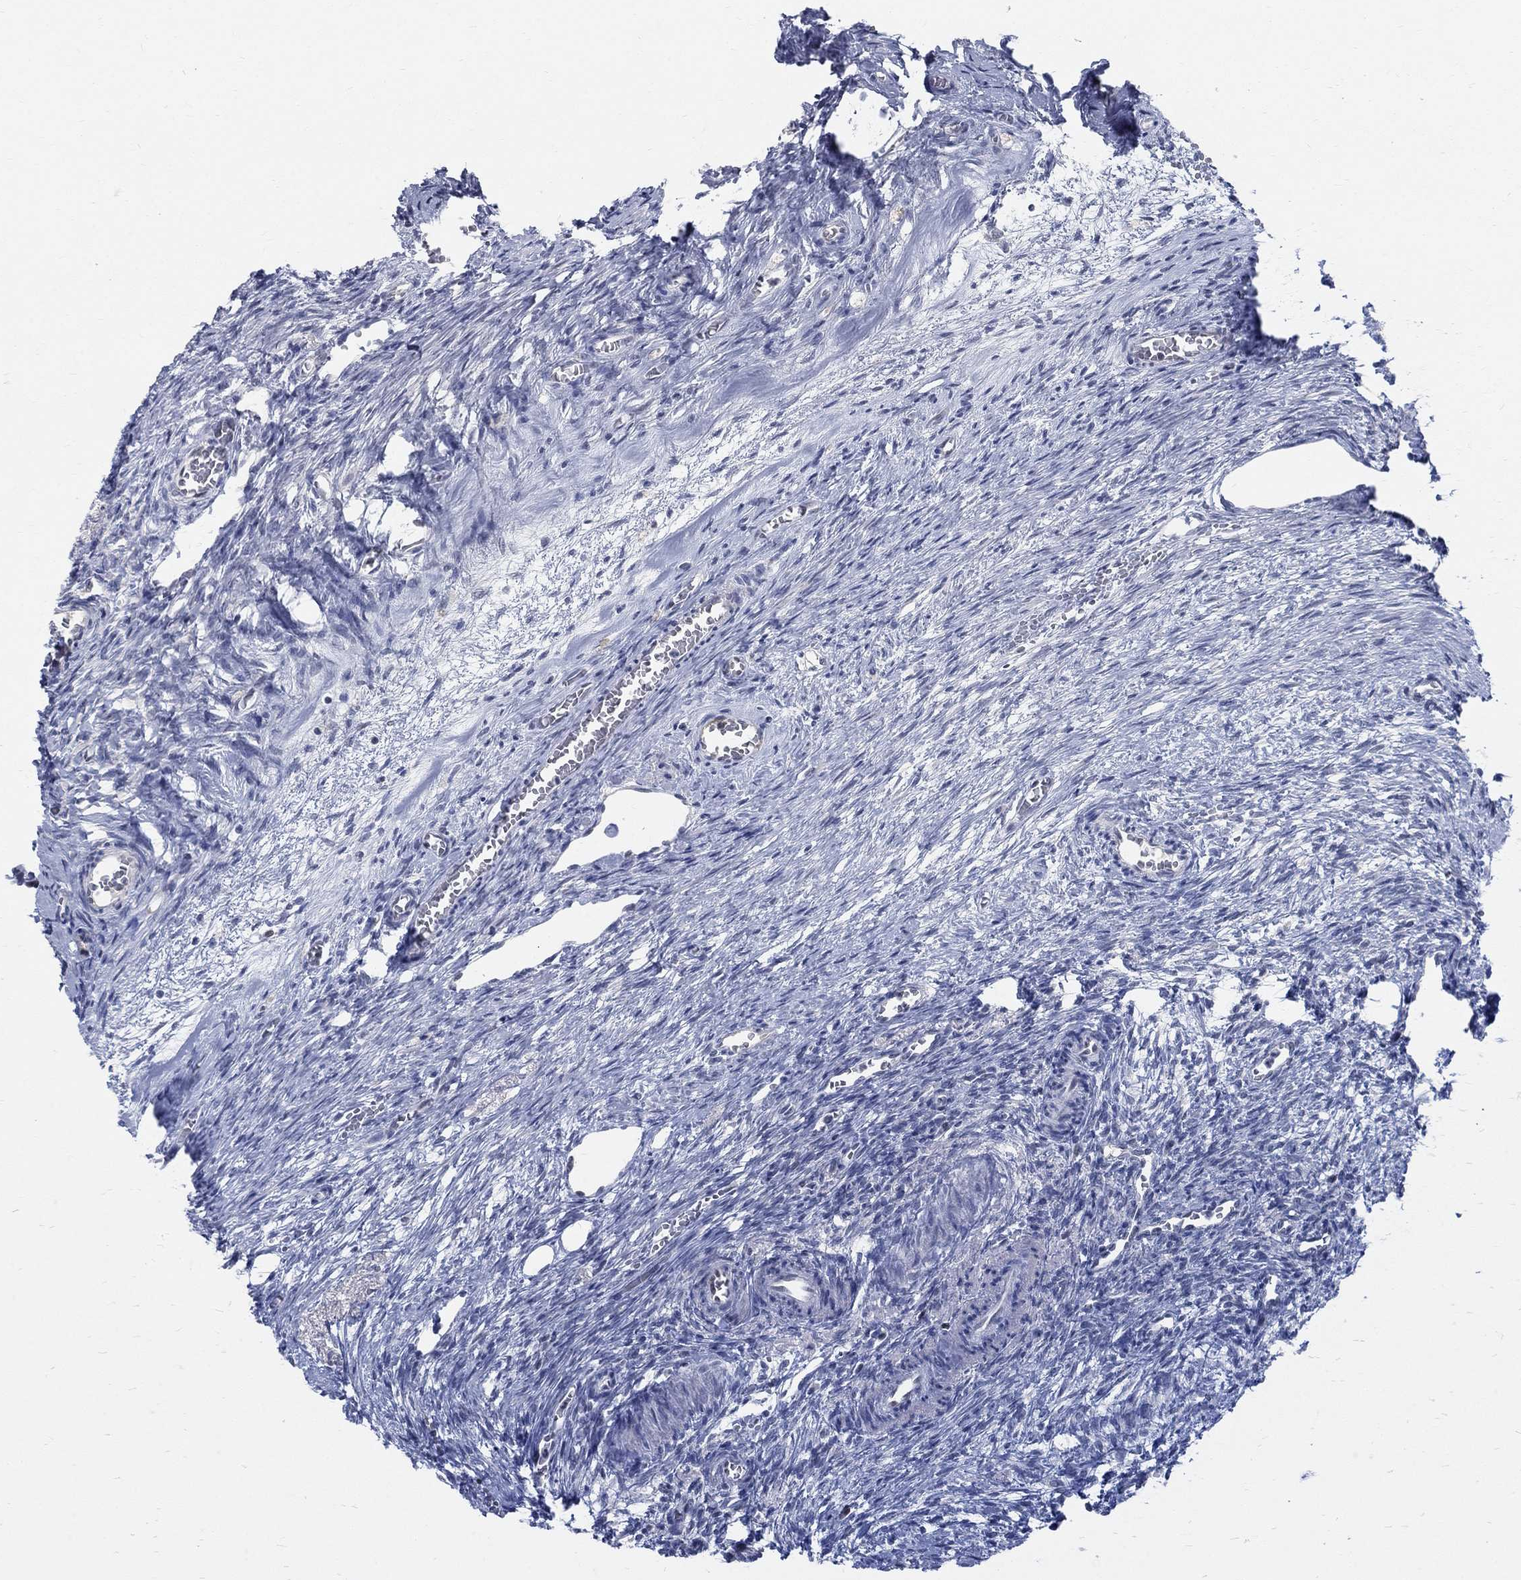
{"staining": {"intensity": "negative", "quantity": "none", "location": "none"}, "tissue": "ovary", "cell_type": "Follicle cells", "image_type": "normal", "snomed": [{"axis": "morphology", "description": "Normal tissue, NOS"}, {"axis": "topography", "description": "Ovary"}], "caption": "The immunohistochemistry photomicrograph has no significant positivity in follicle cells of ovary. Nuclei are stained in blue.", "gene": "GCFC2", "patient": {"sex": "female", "age": 39}}